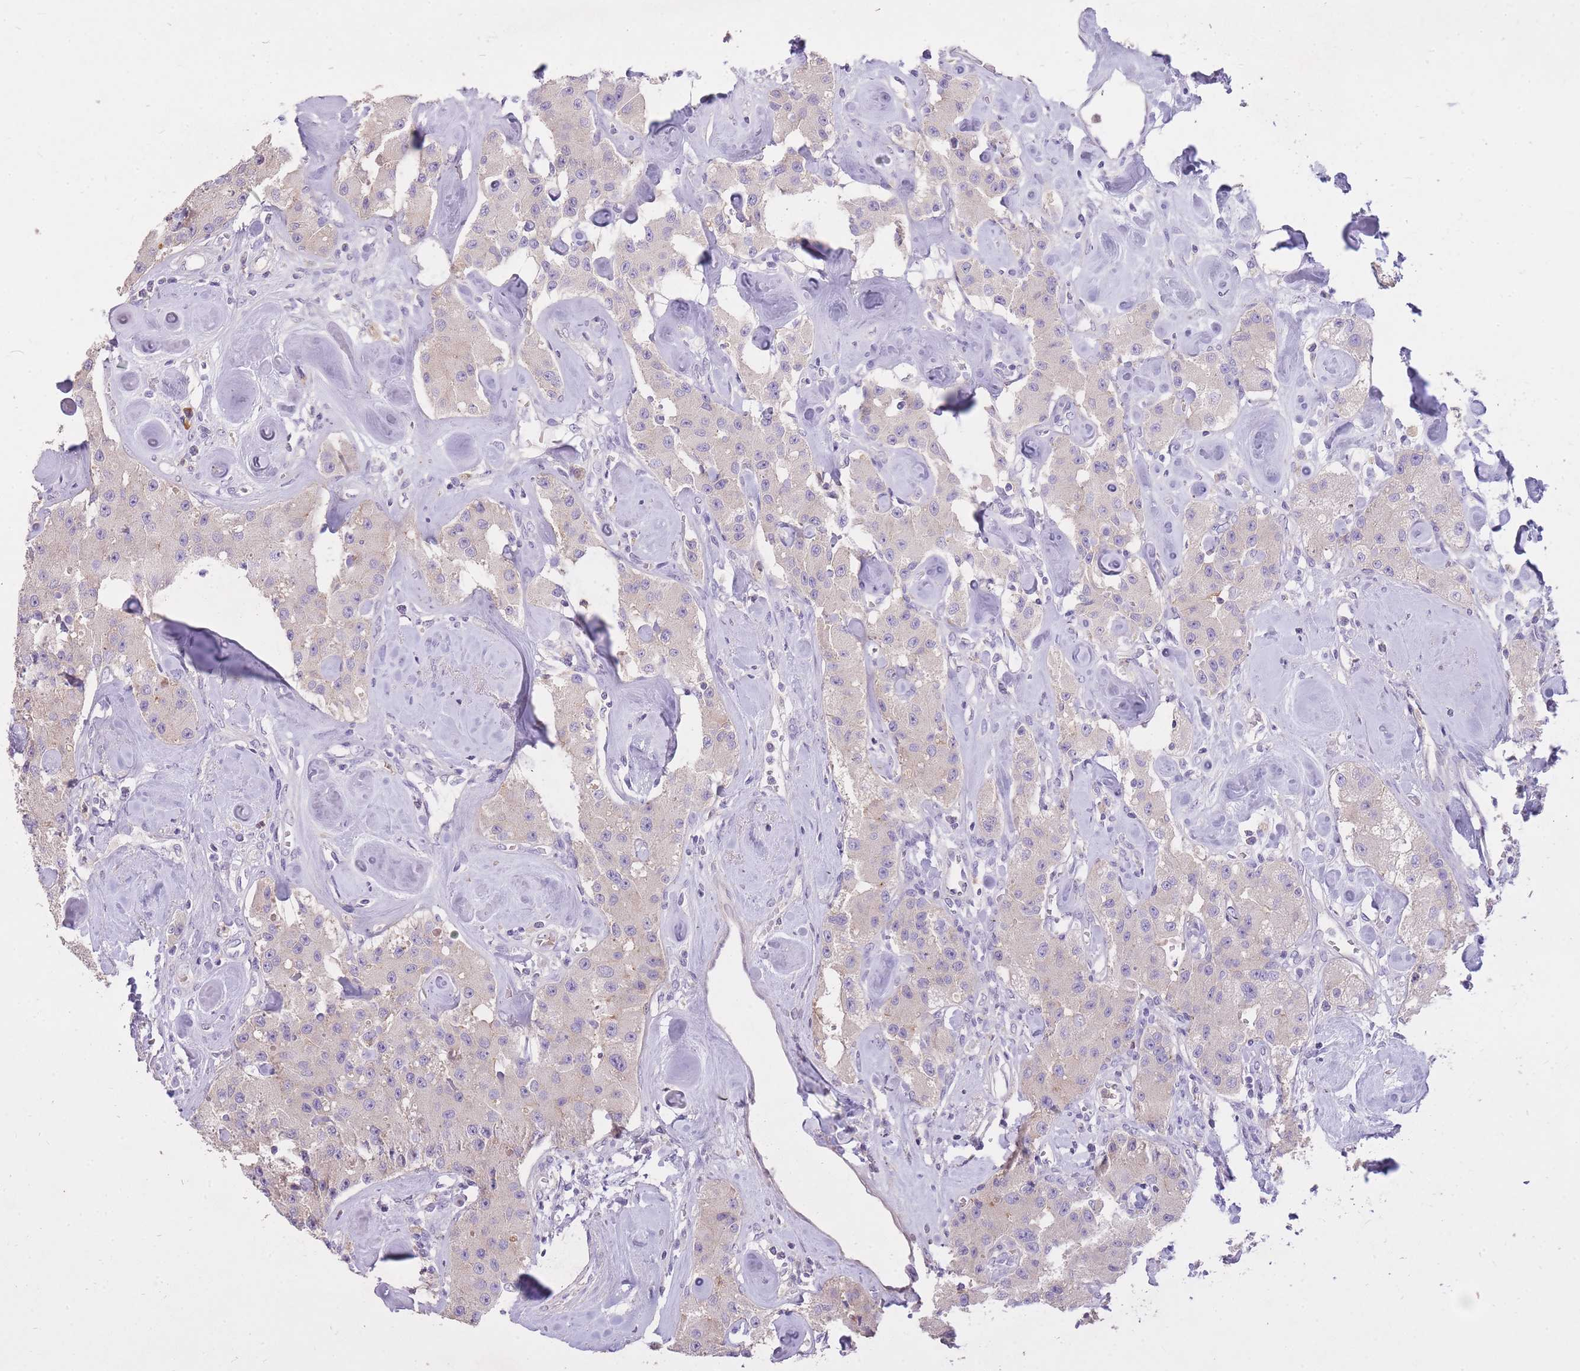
{"staining": {"intensity": "negative", "quantity": "none", "location": "none"}, "tissue": "carcinoid", "cell_type": "Tumor cells", "image_type": "cancer", "snomed": [{"axis": "morphology", "description": "Carcinoid, malignant, NOS"}, {"axis": "topography", "description": "Pancreas"}], "caption": "The histopathology image shows no significant positivity in tumor cells of carcinoid (malignant). The staining is performed using DAB (3,3'-diaminobenzidine) brown chromogen with nuclei counter-stained in using hematoxylin.", "gene": "FRG2C", "patient": {"sex": "male", "age": 41}}